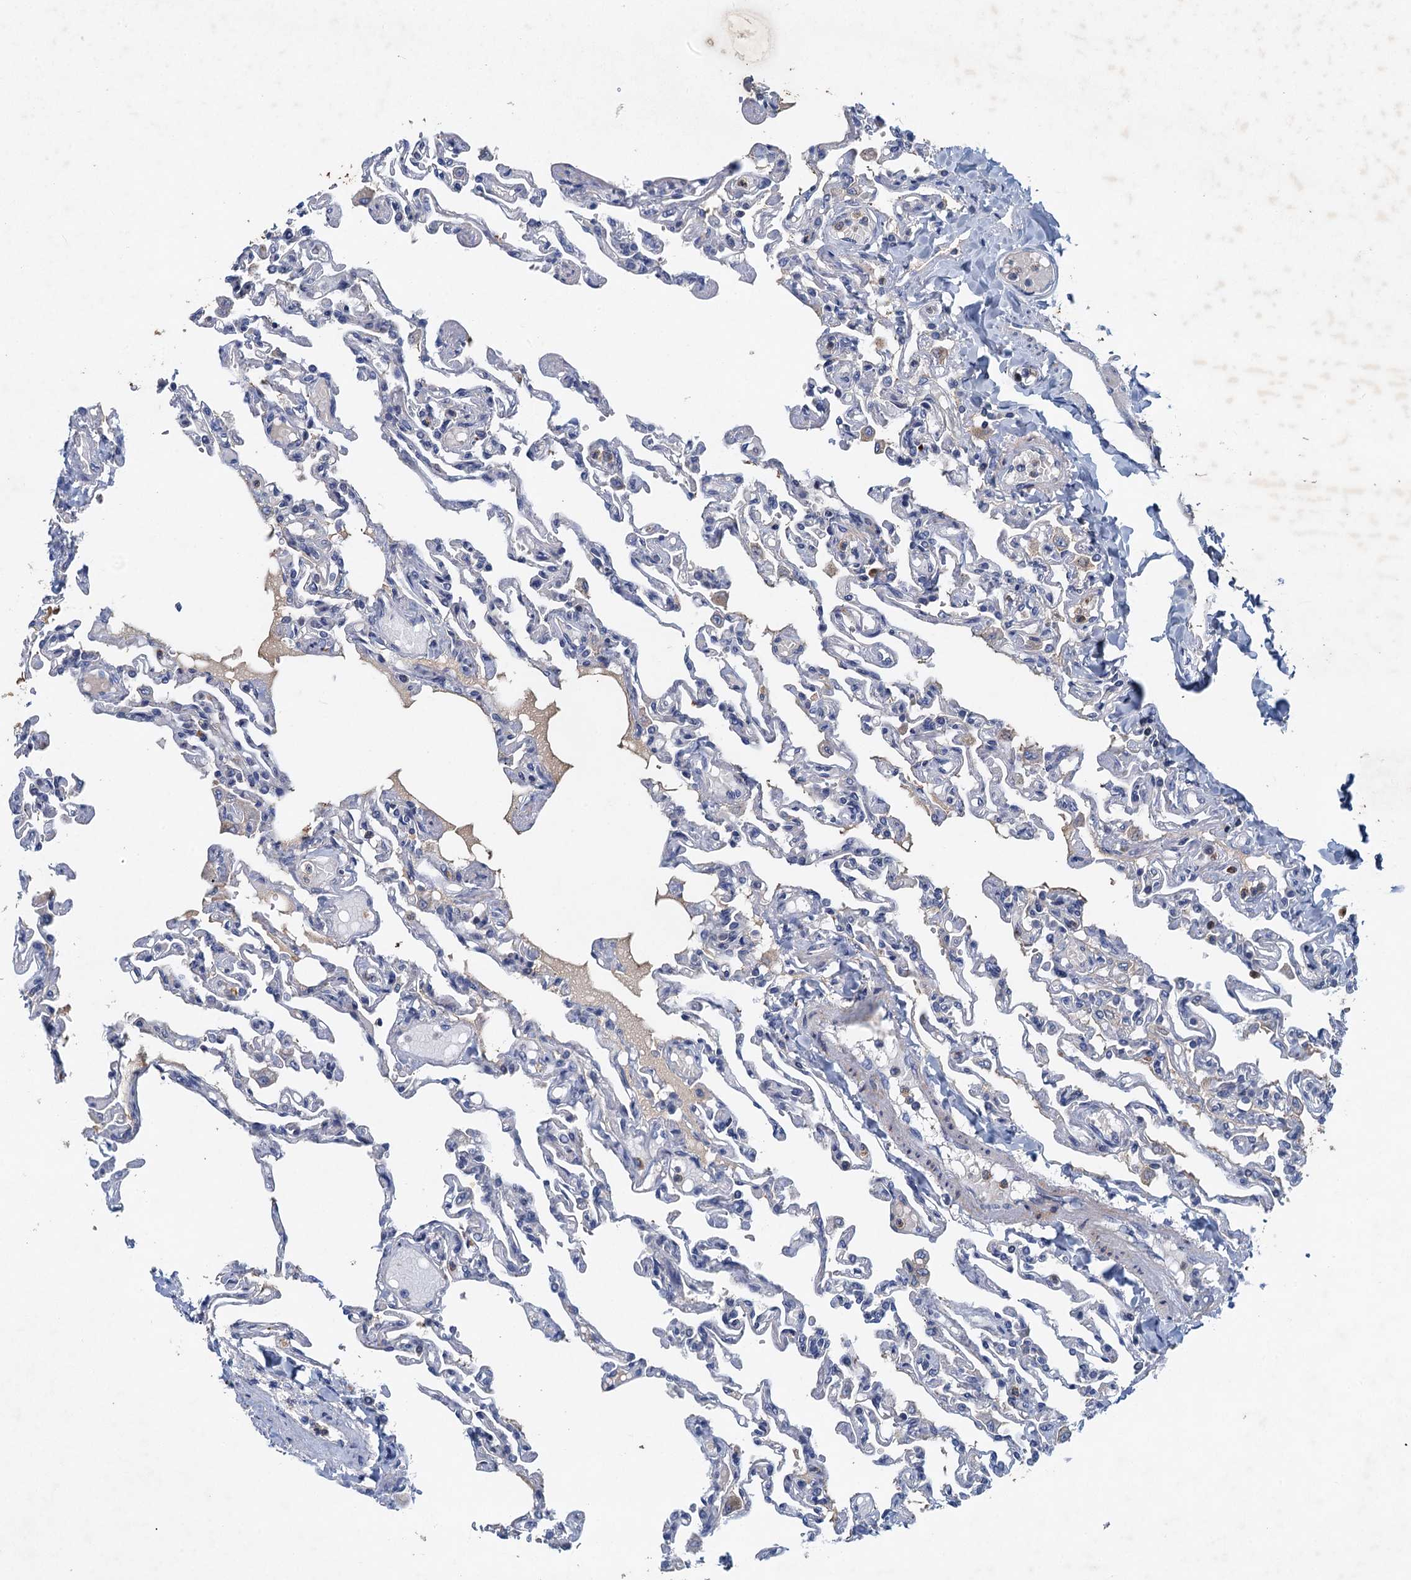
{"staining": {"intensity": "negative", "quantity": "none", "location": "none"}, "tissue": "lung", "cell_type": "Alveolar cells", "image_type": "normal", "snomed": [{"axis": "morphology", "description": "Normal tissue, NOS"}, {"axis": "topography", "description": "Lung"}], "caption": "Protein analysis of normal lung exhibits no significant staining in alveolar cells. (DAB immunohistochemistry visualized using brightfield microscopy, high magnification).", "gene": "TPCN1", "patient": {"sex": "male", "age": 21}}